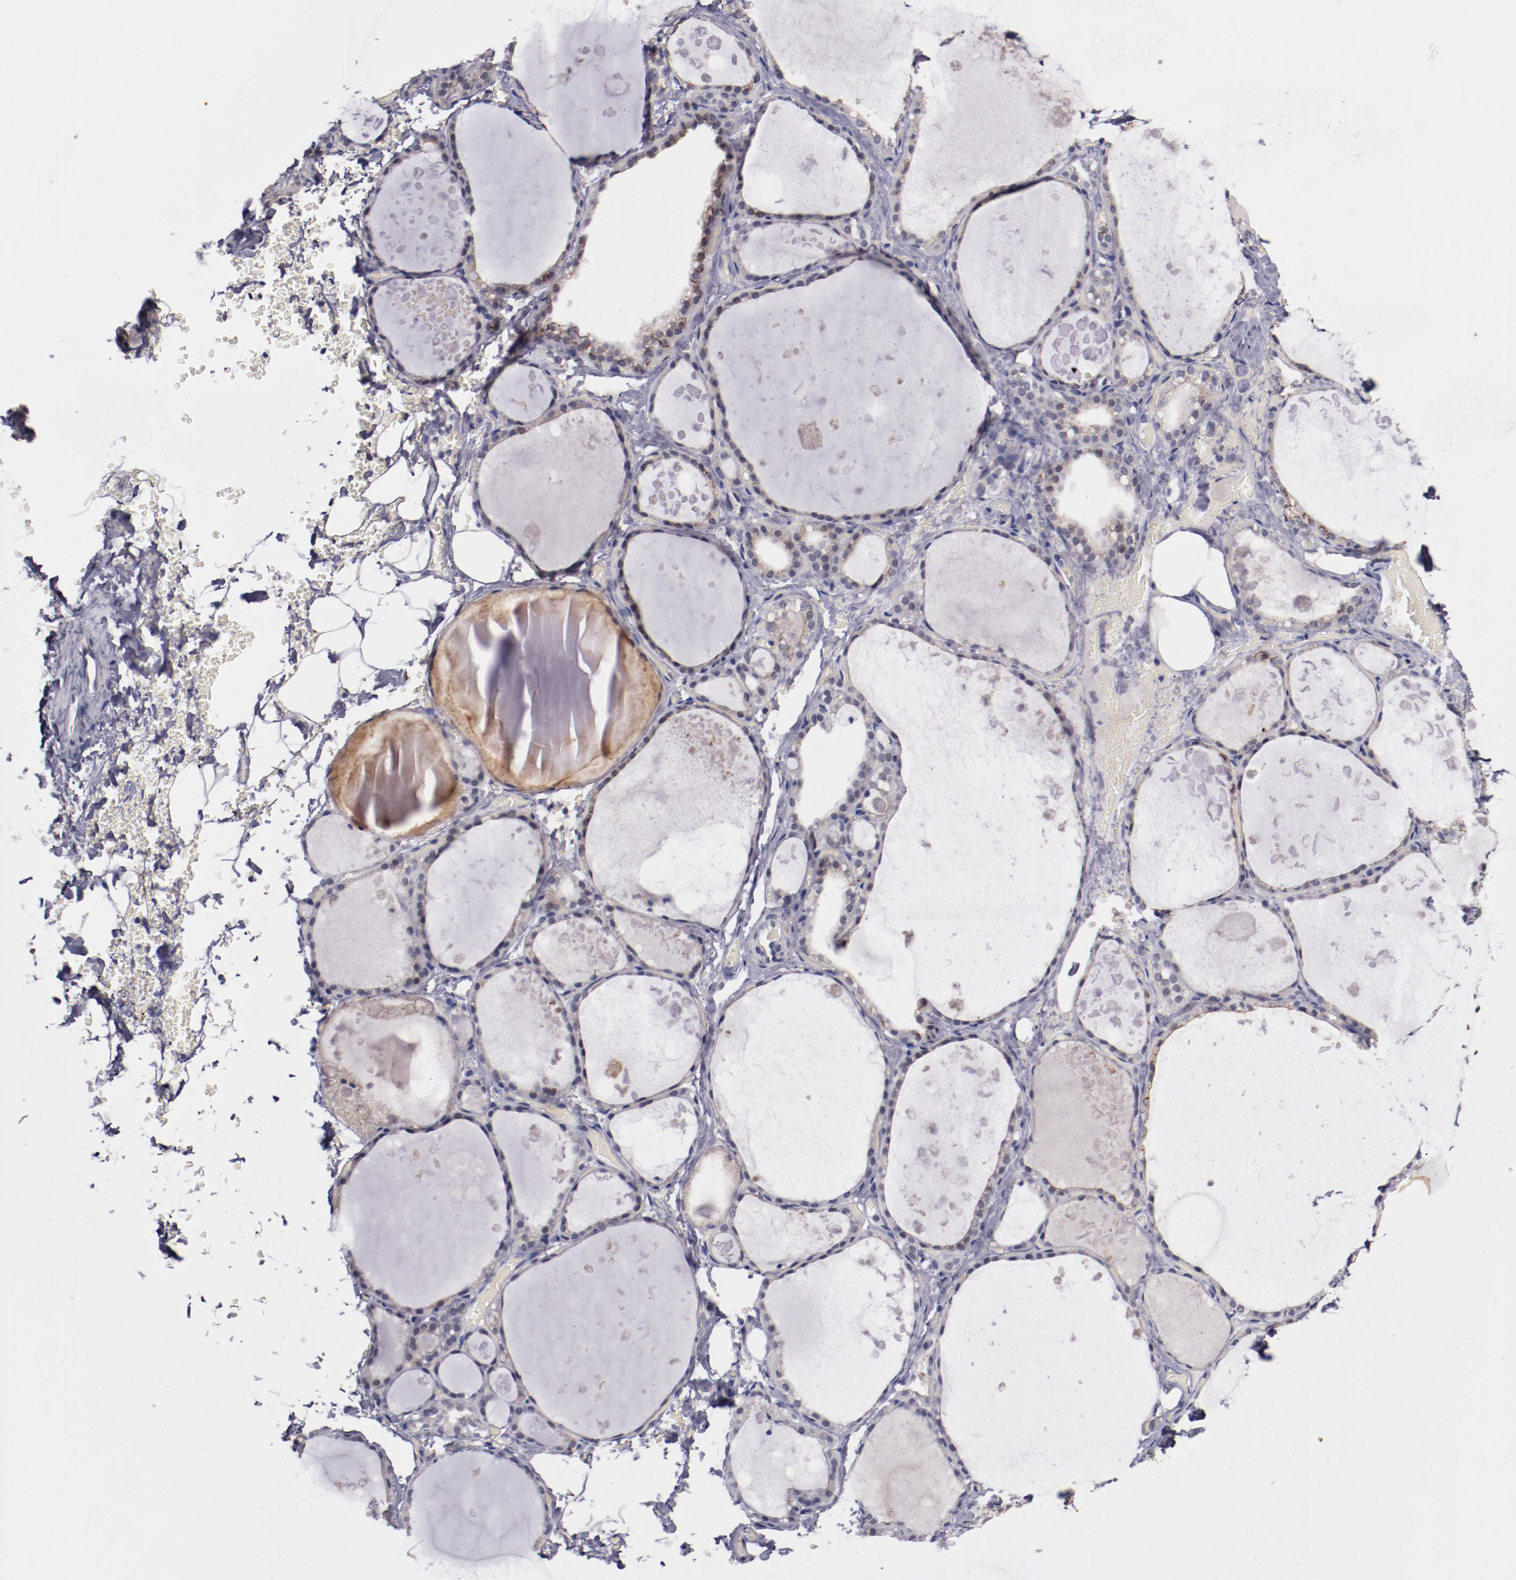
{"staining": {"intensity": "negative", "quantity": "none", "location": "none"}, "tissue": "thyroid gland", "cell_type": "Glandular cells", "image_type": "normal", "snomed": [{"axis": "morphology", "description": "Normal tissue, NOS"}, {"axis": "topography", "description": "Thyroid gland"}], "caption": "Immunohistochemical staining of normal human thyroid gland displays no significant expression in glandular cells.", "gene": "SYP", "patient": {"sex": "male", "age": 61}}